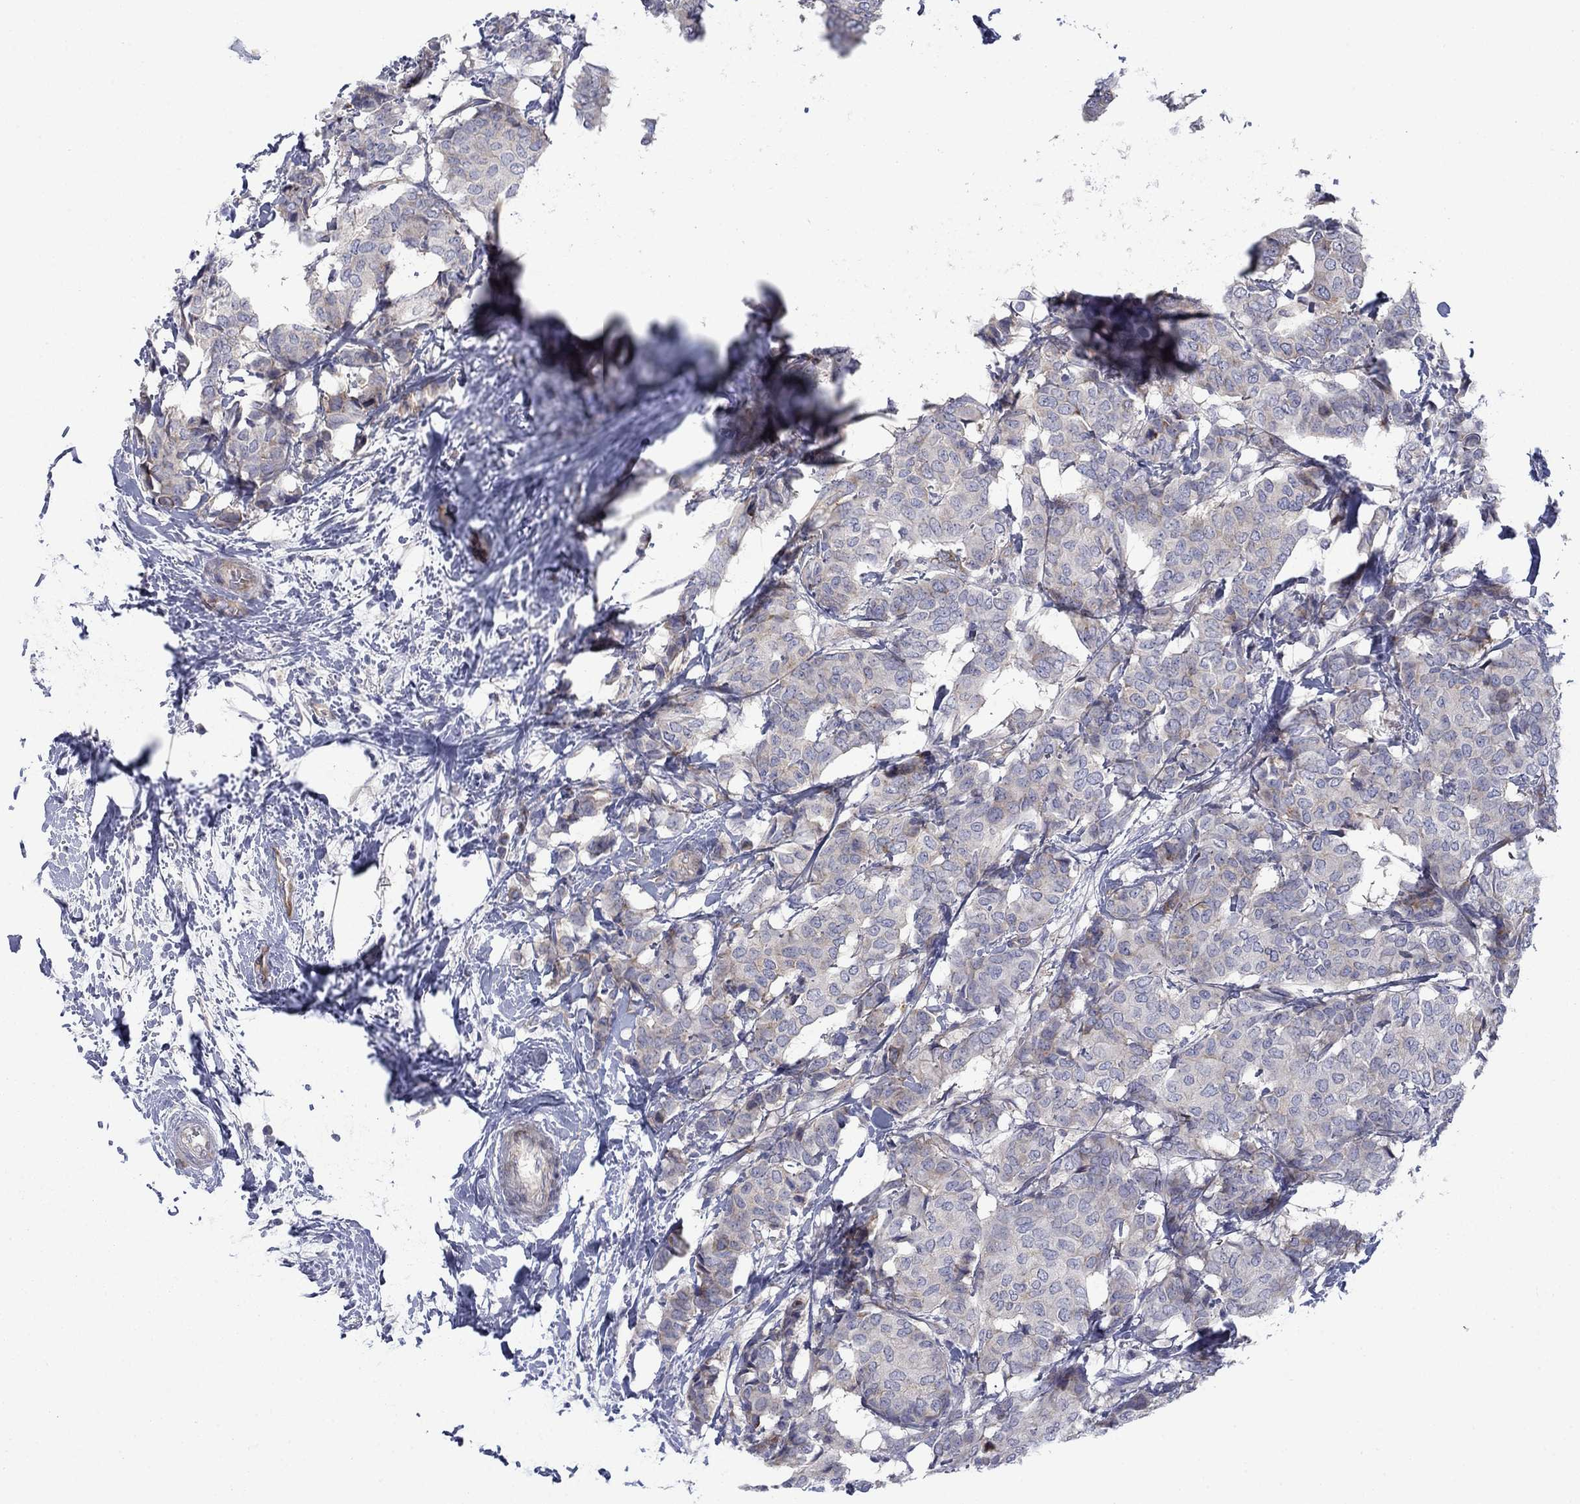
{"staining": {"intensity": "strong", "quantity": "<25%", "location": "cytoplasmic/membranous"}, "tissue": "breast cancer", "cell_type": "Tumor cells", "image_type": "cancer", "snomed": [{"axis": "morphology", "description": "Duct carcinoma"}, {"axis": "topography", "description": "Breast"}], "caption": "Breast cancer (intraductal carcinoma) stained for a protein (brown) displays strong cytoplasmic/membranous positive positivity in approximately <25% of tumor cells.", "gene": "FXR1", "patient": {"sex": "female", "age": 75}}